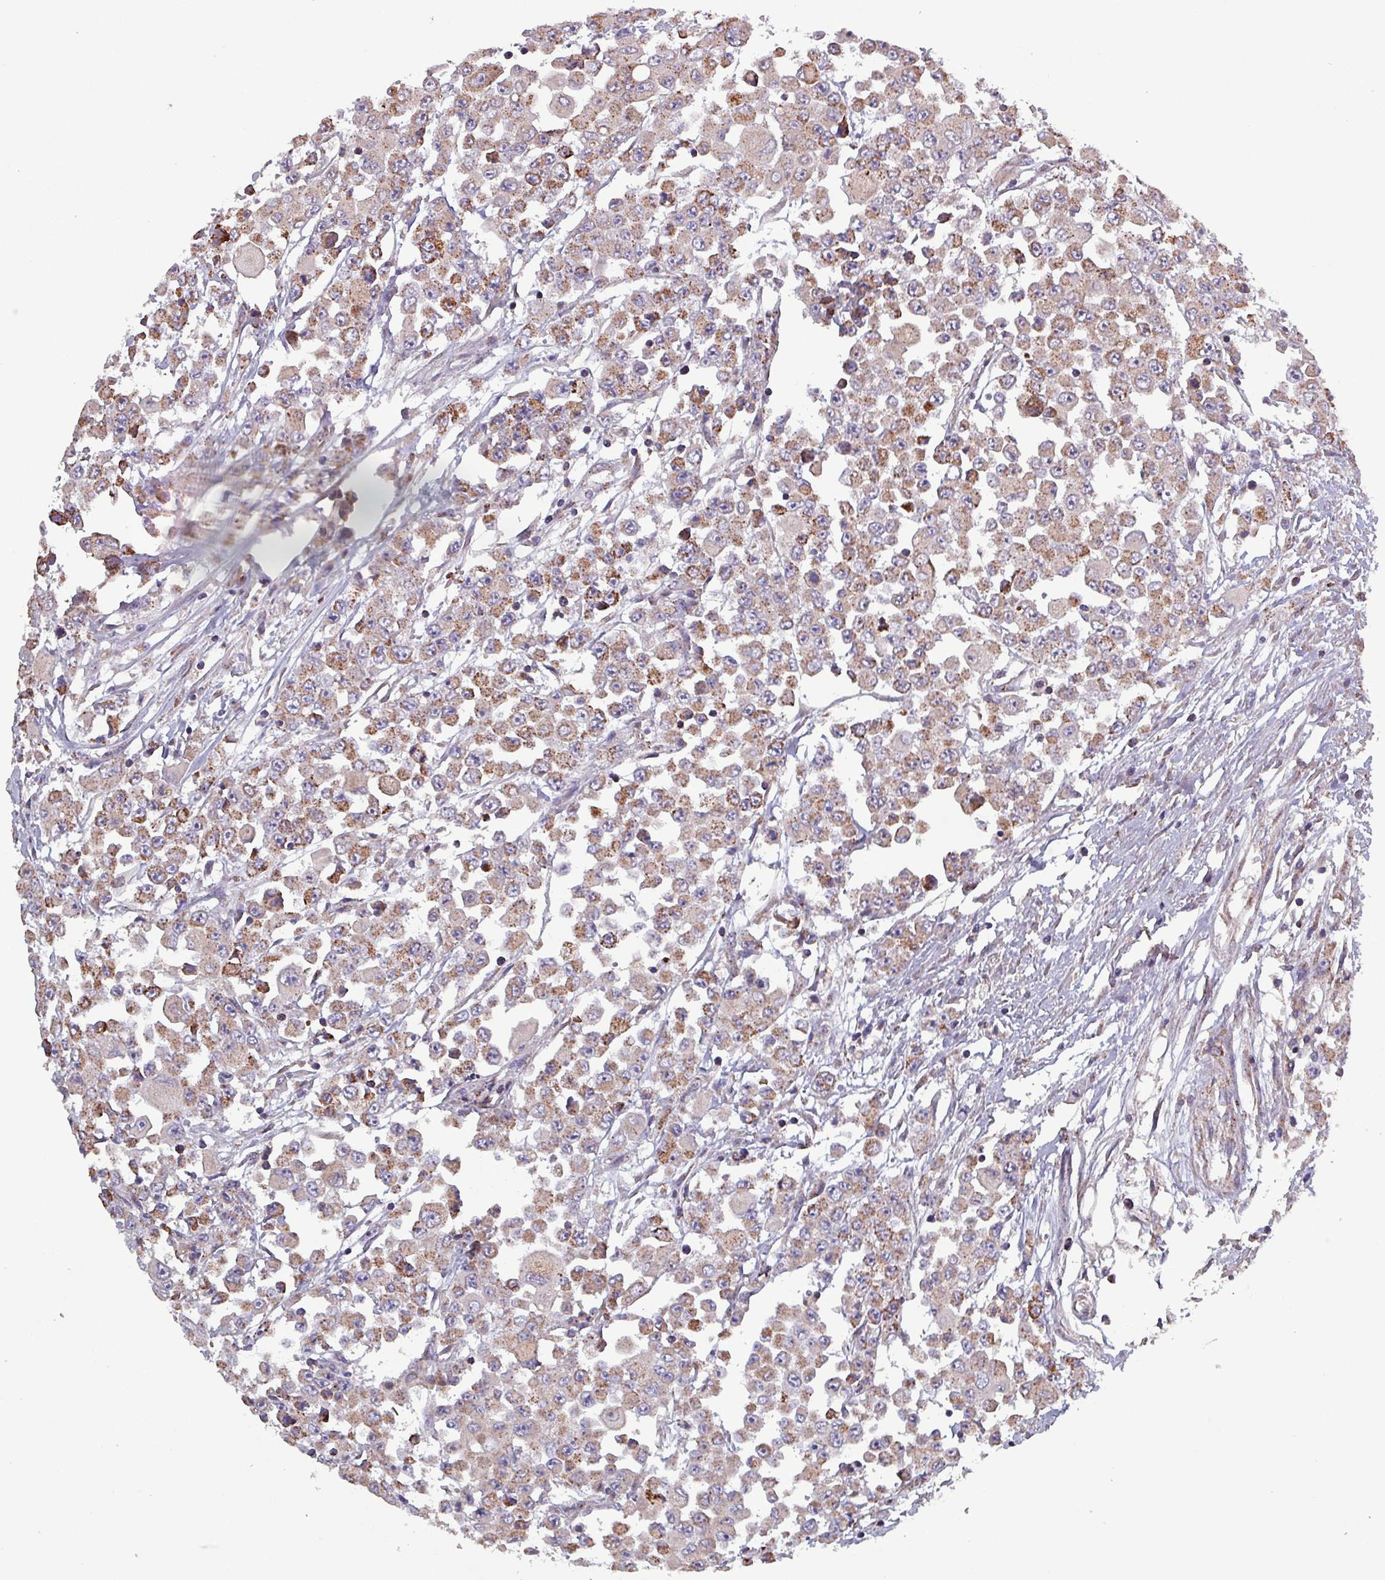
{"staining": {"intensity": "moderate", "quantity": ">75%", "location": "cytoplasmic/membranous"}, "tissue": "colorectal cancer", "cell_type": "Tumor cells", "image_type": "cancer", "snomed": [{"axis": "morphology", "description": "Adenocarcinoma, NOS"}, {"axis": "topography", "description": "Colon"}], "caption": "Moderate cytoplasmic/membranous staining for a protein is appreciated in approximately >75% of tumor cells of colorectal cancer (adenocarcinoma) using immunohistochemistry (IHC).", "gene": "ZNF322", "patient": {"sex": "male", "age": 51}}